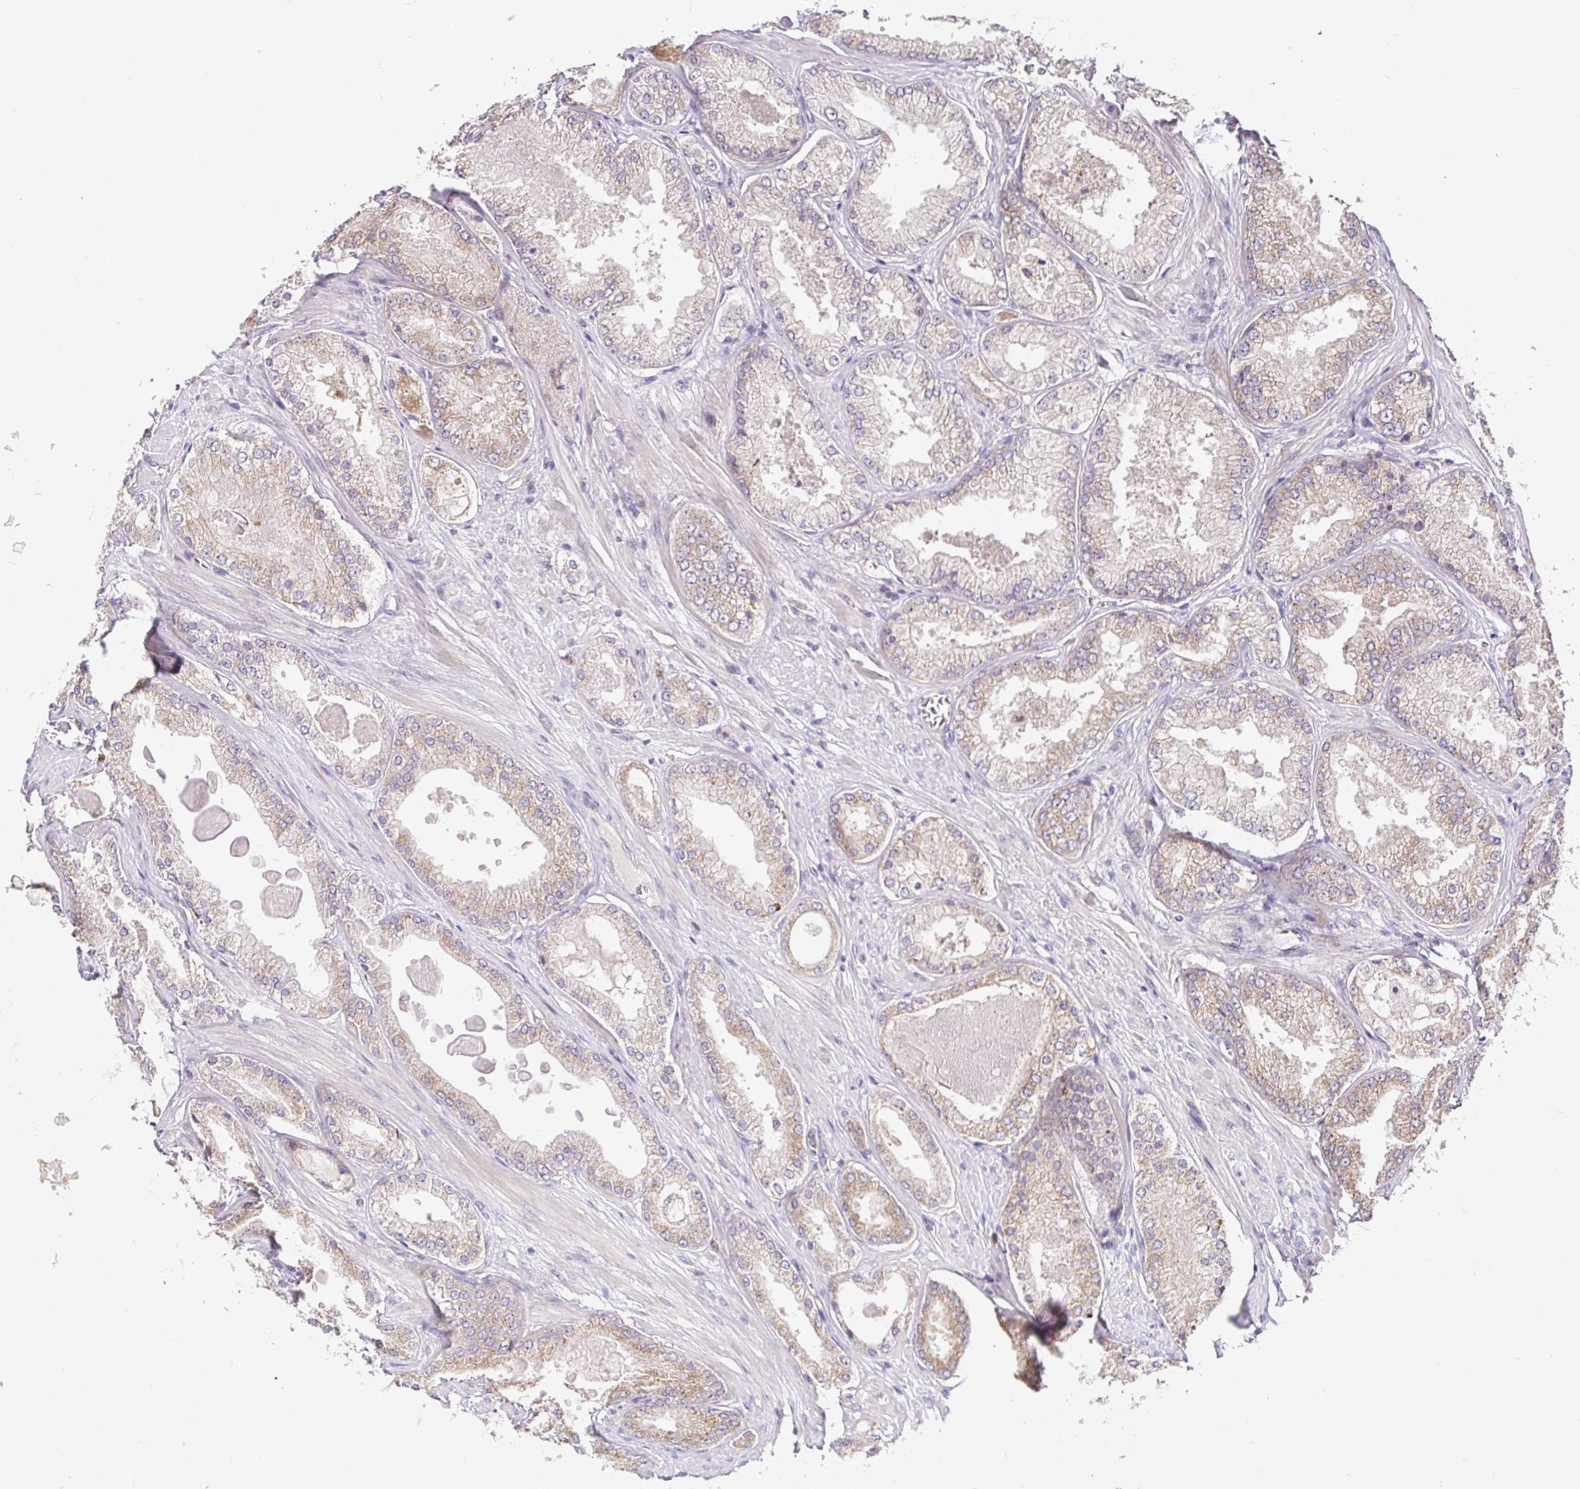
{"staining": {"intensity": "weak", "quantity": ">75%", "location": "cytoplasmic/membranous"}, "tissue": "prostate cancer", "cell_type": "Tumor cells", "image_type": "cancer", "snomed": [{"axis": "morphology", "description": "Adenocarcinoma, Low grade"}, {"axis": "topography", "description": "Prostate"}], "caption": "There is low levels of weak cytoplasmic/membranous staining in tumor cells of prostate low-grade adenocarcinoma, as demonstrated by immunohistochemical staining (brown color).", "gene": "ELP1", "patient": {"sex": "male", "age": 68}}